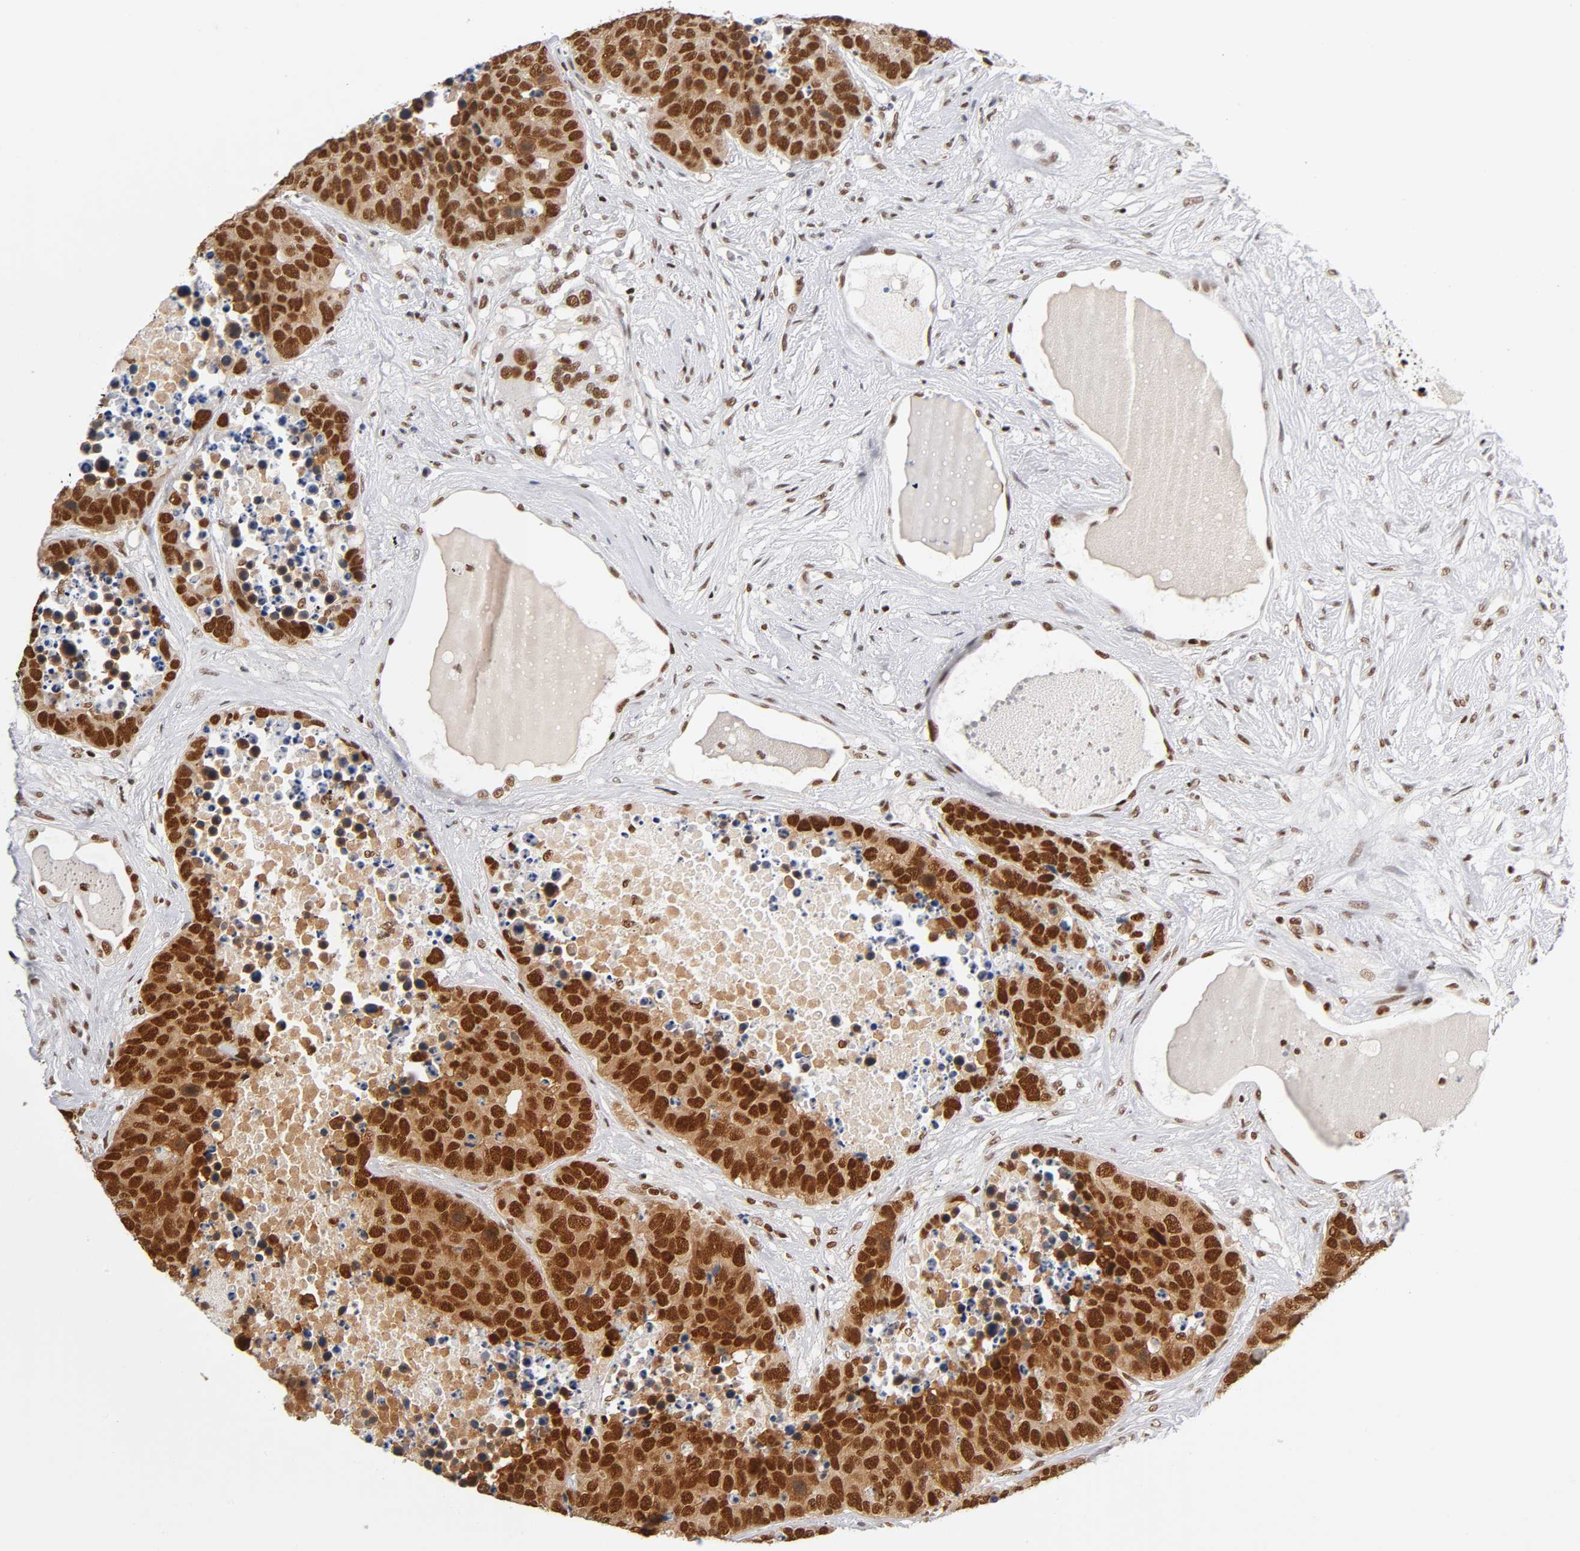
{"staining": {"intensity": "strong", "quantity": ">75%", "location": "nuclear"}, "tissue": "carcinoid", "cell_type": "Tumor cells", "image_type": "cancer", "snomed": [{"axis": "morphology", "description": "Carcinoid, malignant, NOS"}, {"axis": "topography", "description": "Lung"}], "caption": "A brown stain shows strong nuclear expression of a protein in carcinoid tumor cells.", "gene": "ILKAP", "patient": {"sex": "male", "age": 60}}